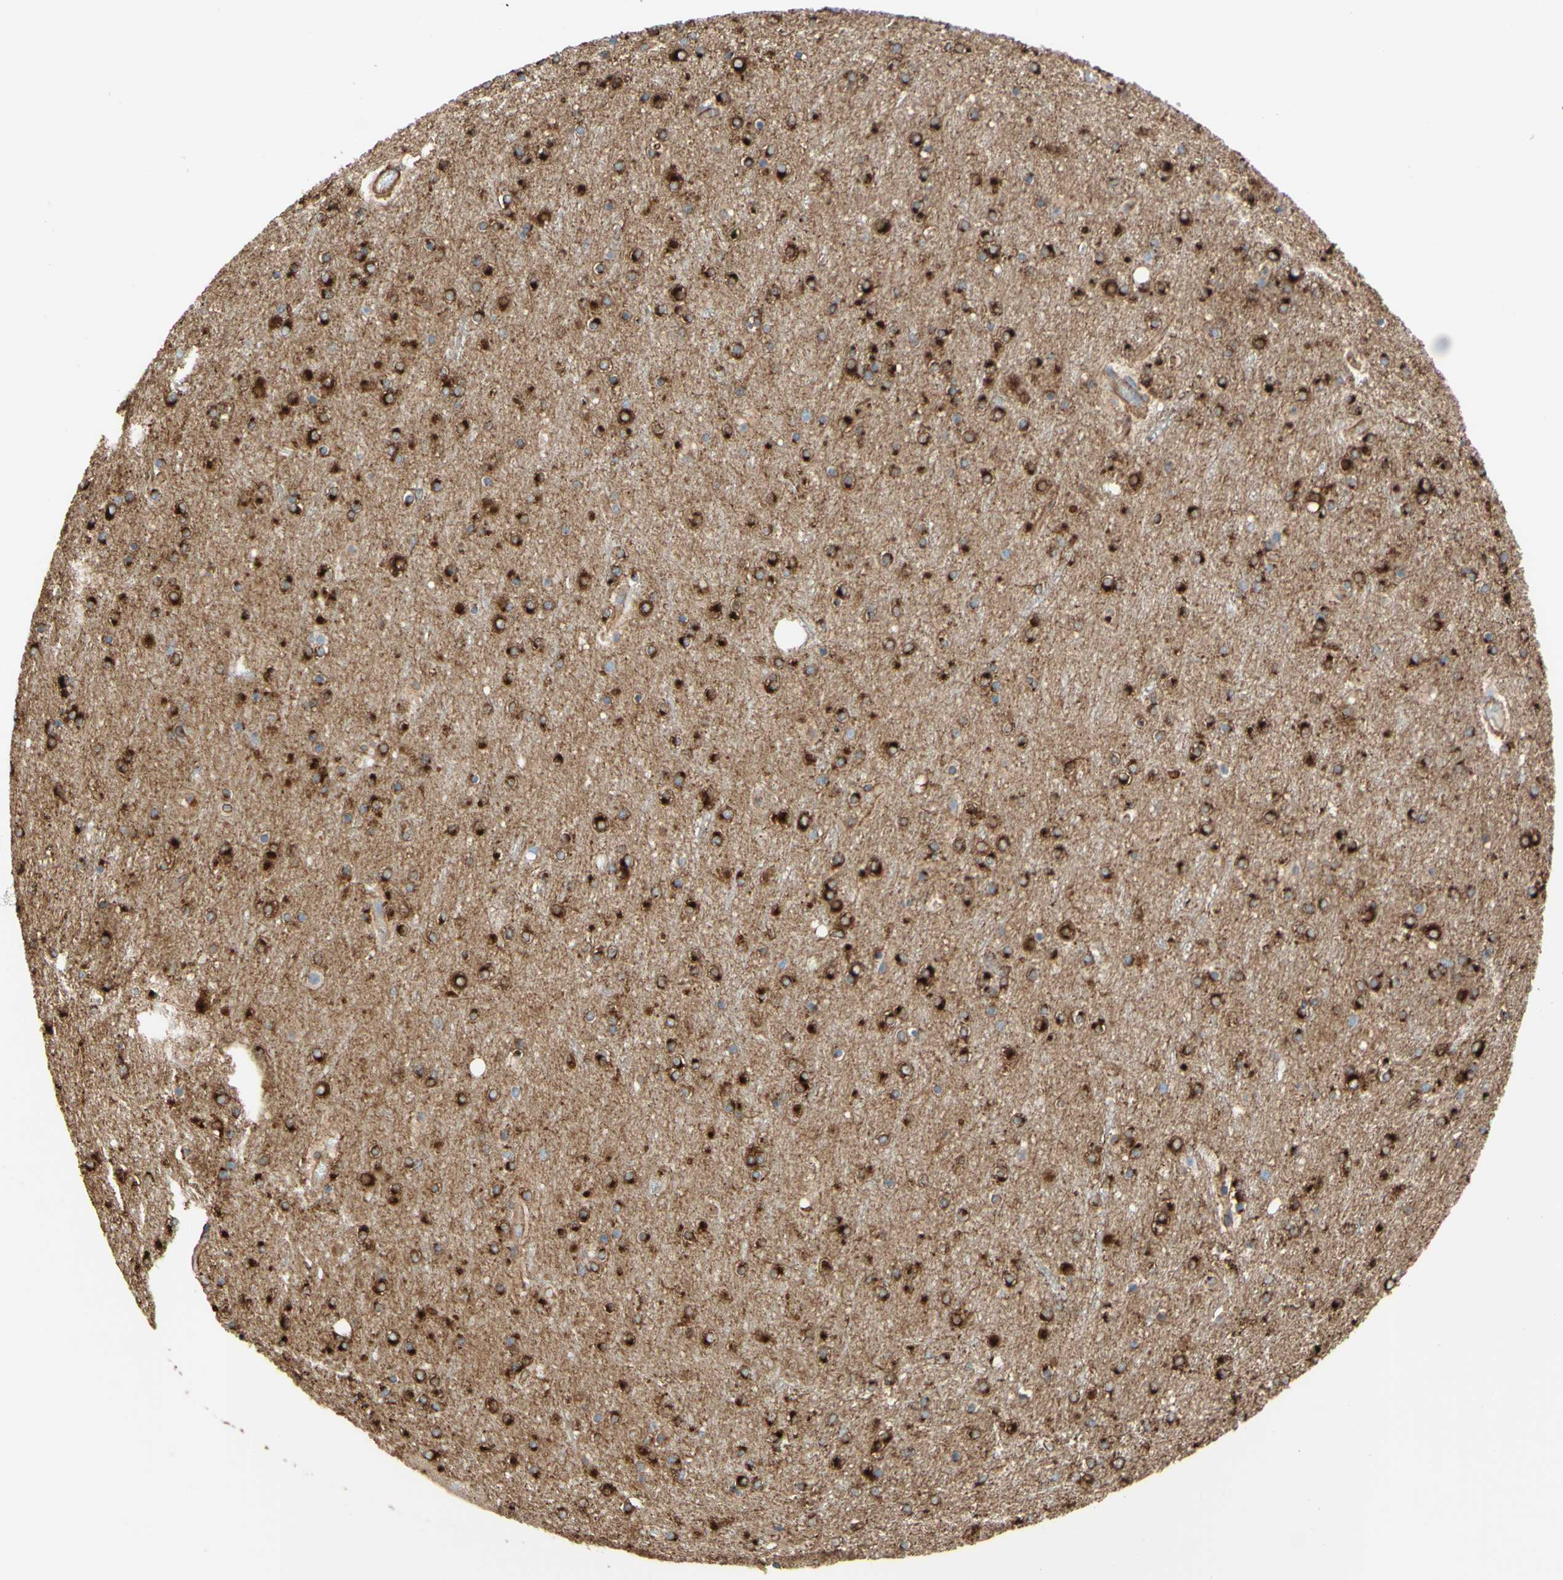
{"staining": {"intensity": "moderate", "quantity": ">75%", "location": "cytoplasmic/membranous"}, "tissue": "cerebral cortex", "cell_type": "Endothelial cells", "image_type": "normal", "snomed": [{"axis": "morphology", "description": "Normal tissue, NOS"}, {"axis": "topography", "description": "Cerebral cortex"}], "caption": "A brown stain shows moderate cytoplasmic/membranous positivity of a protein in endothelial cells of unremarkable cerebral cortex. (Brightfield microscopy of DAB IHC at high magnification).", "gene": "ENDOD1", "patient": {"sex": "female", "age": 54}}